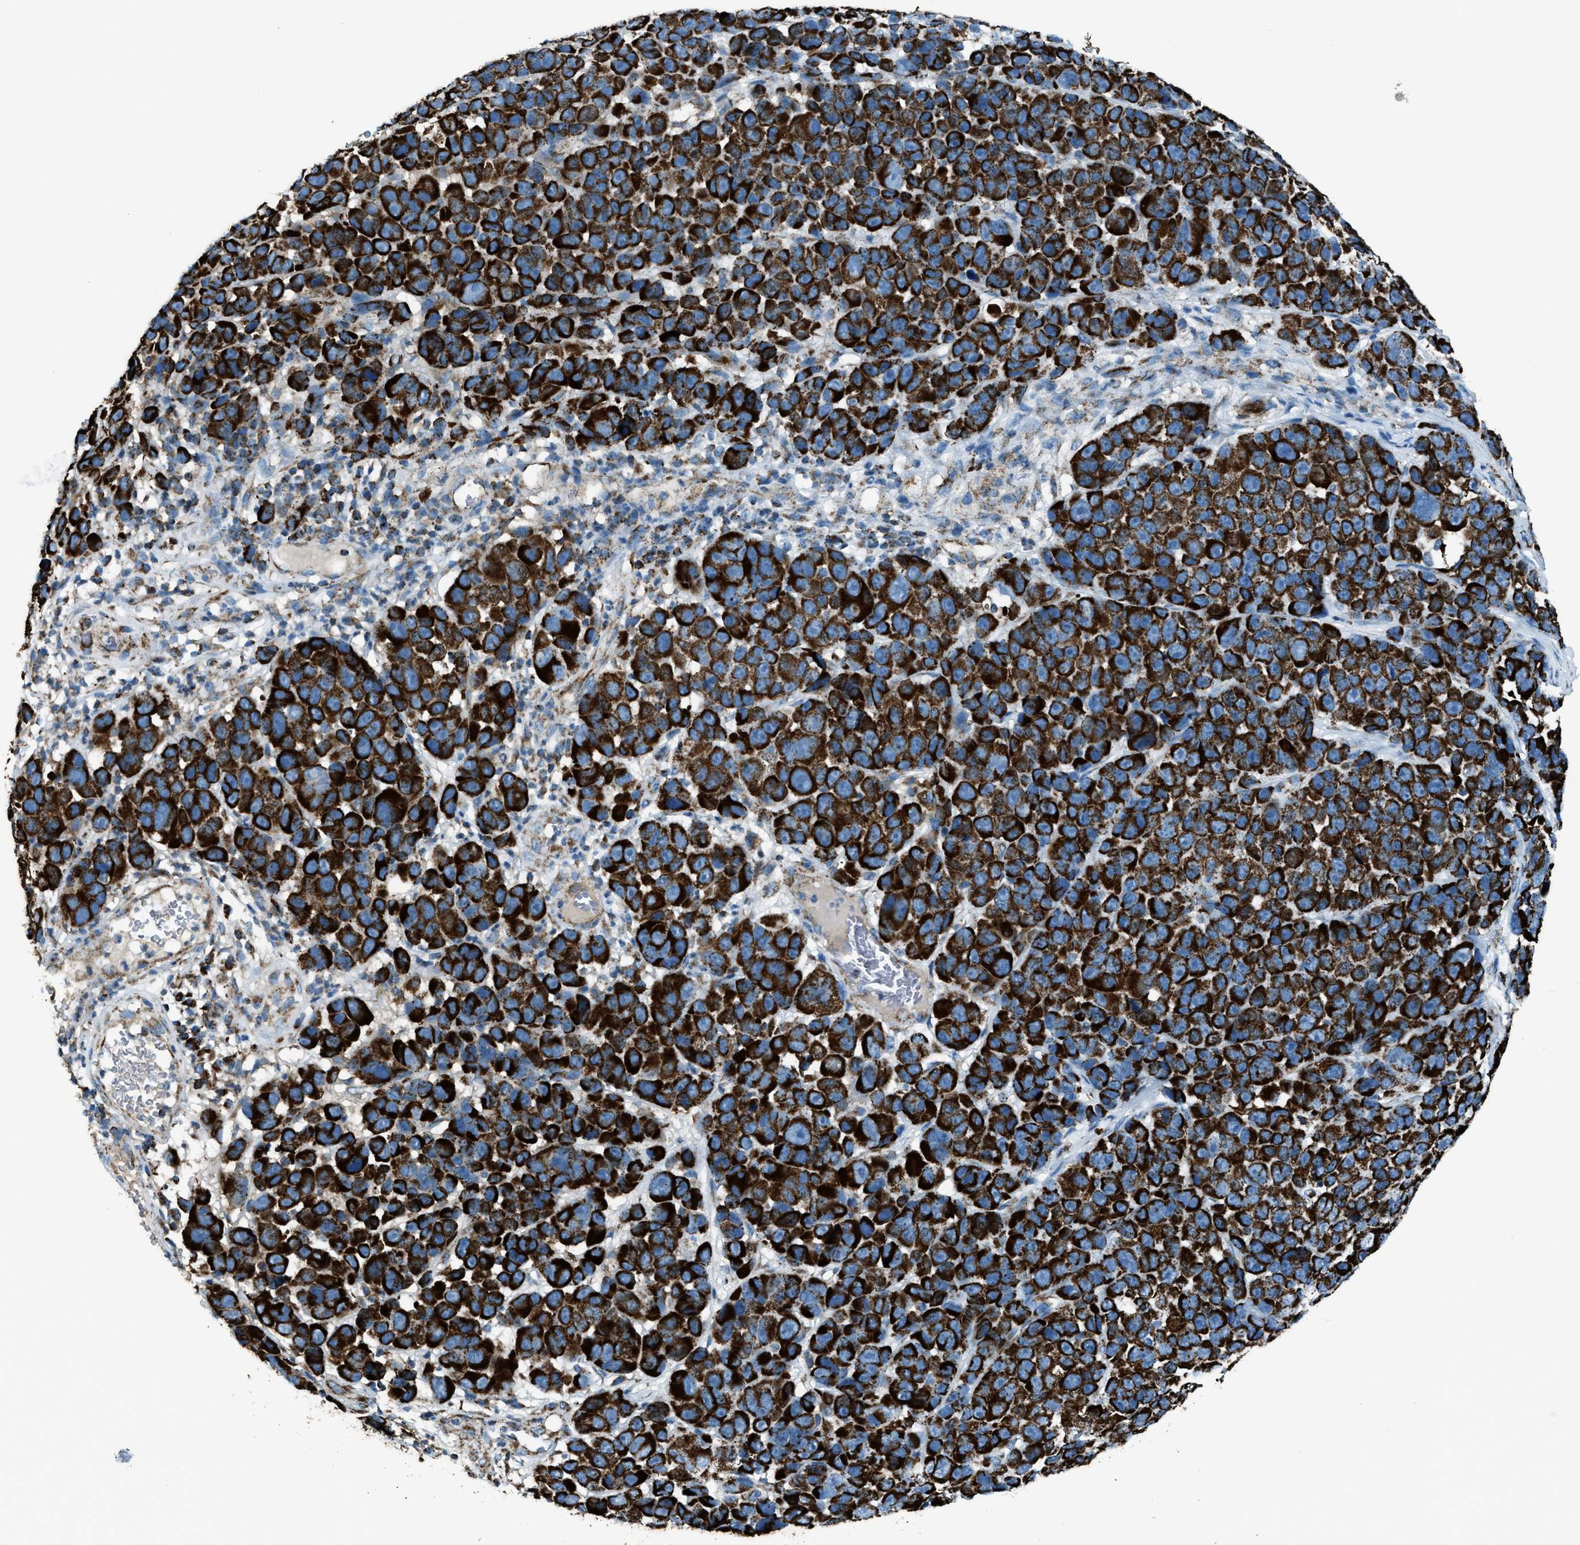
{"staining": {"intensity": "strong", "quantity": ">75%", "location": "cytoplasmic/membranous"}, "tissue": "melanoma", "cell_type": "Tumor cells", "image_type": "cancer", "snomed": [{"axis": "morphology", "description": "Malignant melanoma, NOS"}, {"axis": "topography", "description": "Skin"}], "caption": "Melanoma stained for a protein (brown) displays strong cytoplasmic/membranous positive expression in approximately >75% of tumor cells.", "gene": "MDH2", "patient": {"sex": "male", "age": 53}}